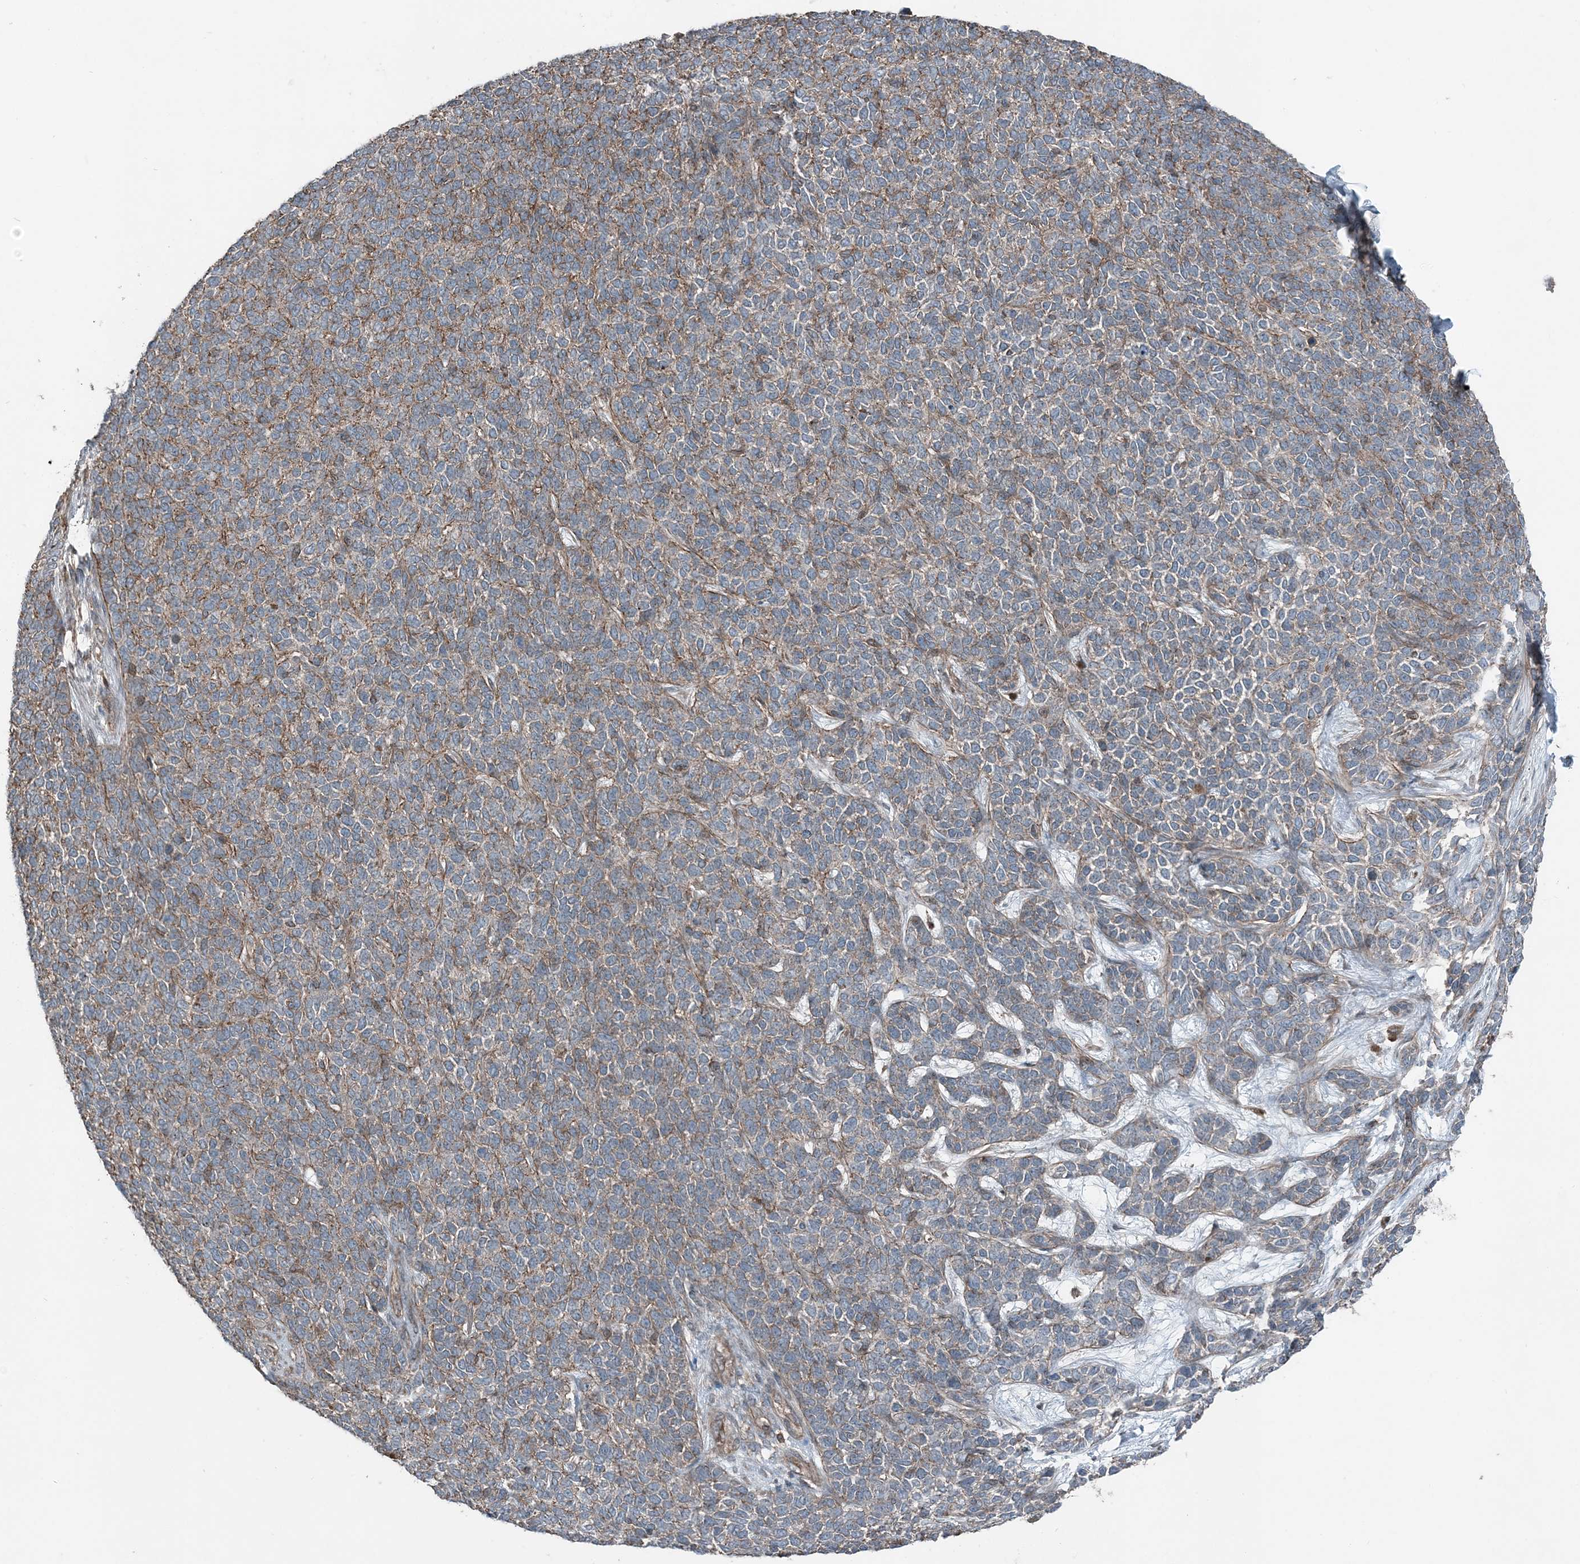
{"staining": {"intensity": "moderate", "quantity": ">75%", "location": "cytoplasmic/membranous"}, "tissue": "skin cancer", "cell_type": "Tumor cells", "image_type": "cancer", "snomed": [{"axis": "morphology", "description": "Basal cell carcinoma"}, {"axis": "topography", "description": "Skin"}], "caption": "DAB immunohistochemical staining of human skin cancer demonstrates moderate cytoplasmic/membranous protein expression in about >75% of tumor cells.", "gene": "KY", "patient": {"sex": "female", "age": 84}}